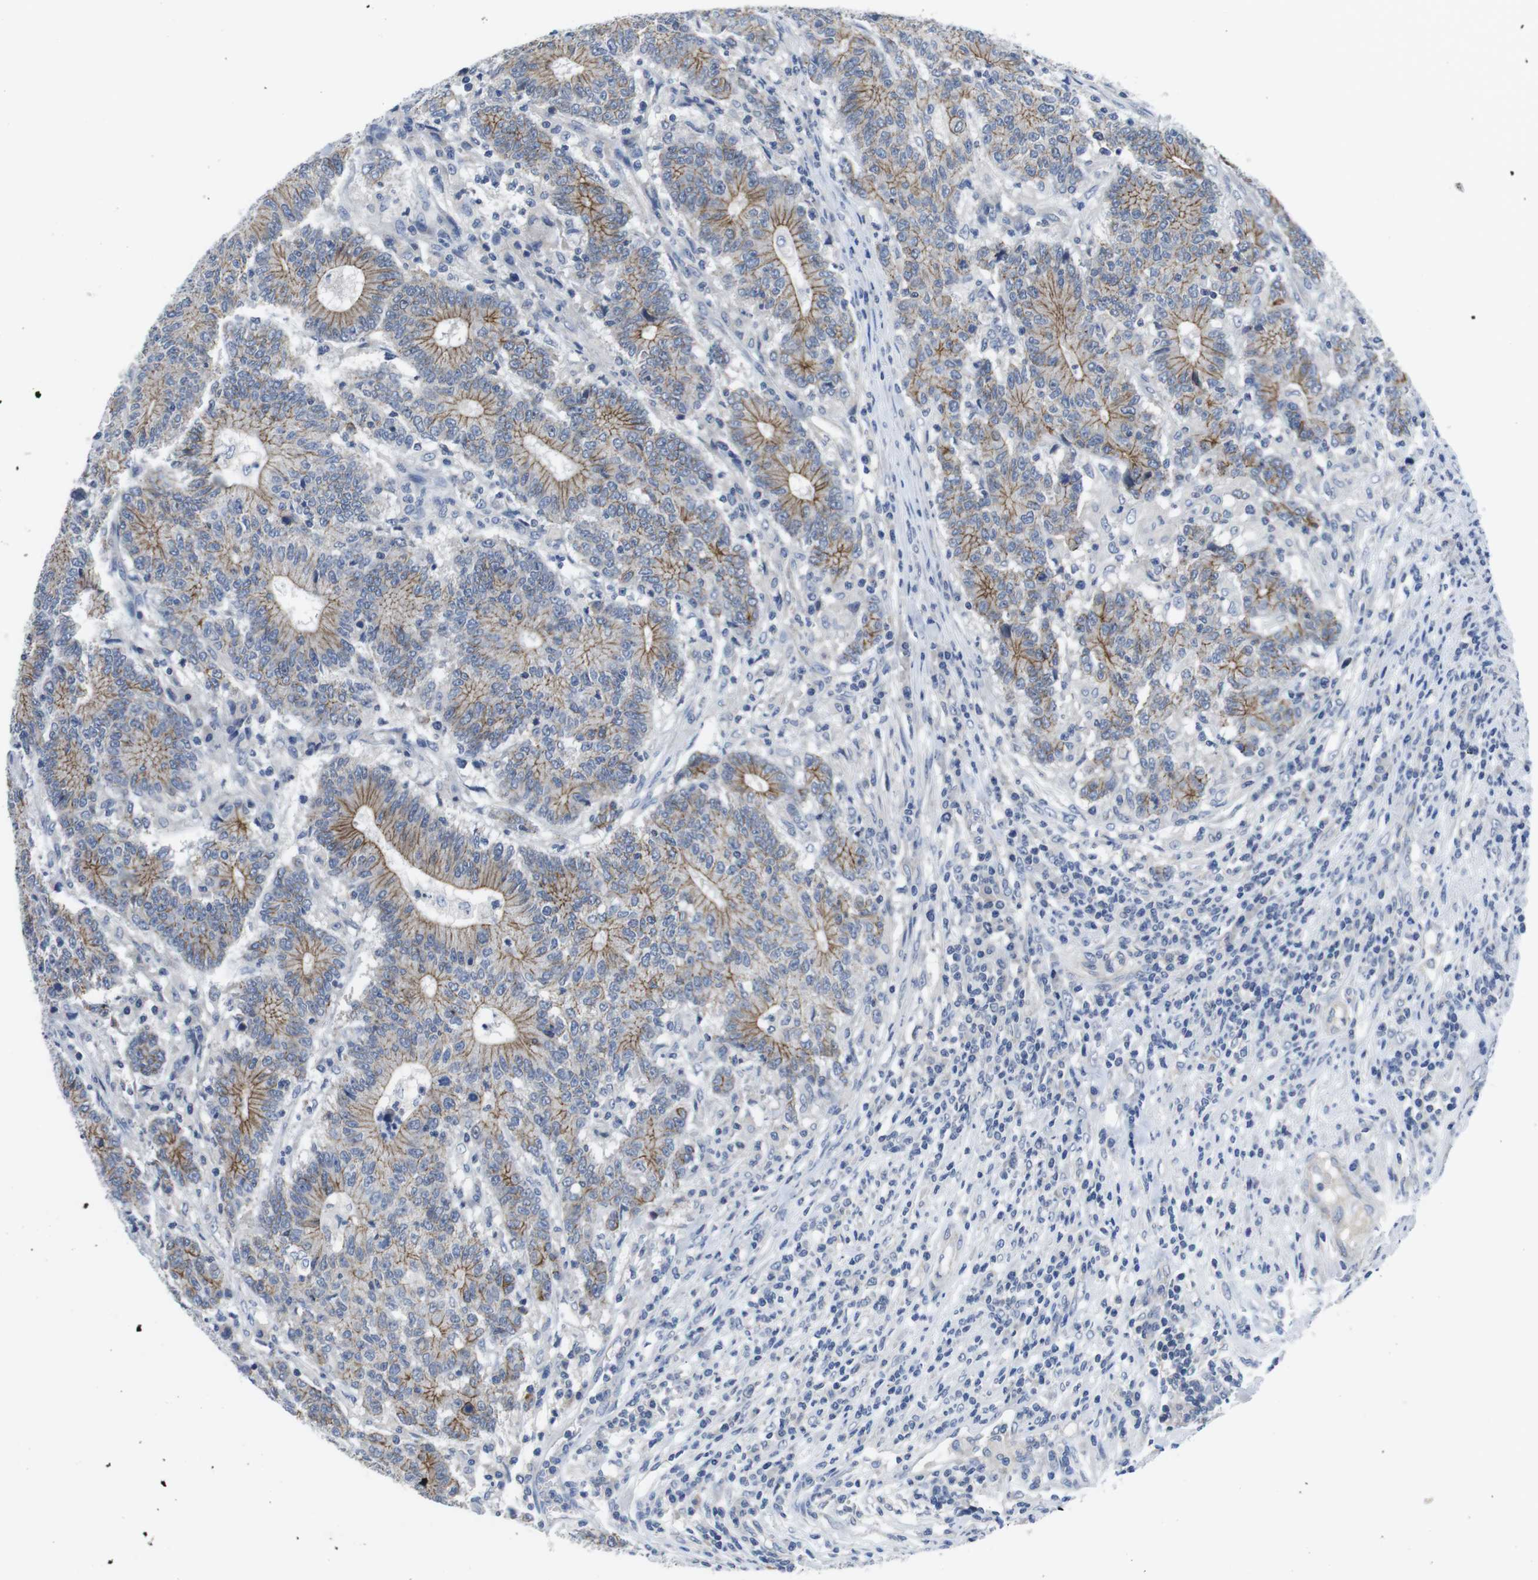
{"staining": {"intensity": "moderate", "quantity": "25%-75%", "location": "cytoplasmic/membranous"}, "tissue": "colorectal cancer", "cell_type": "Tumor cells", "image_type": "cancer", "snomed": [{"axis": "morphology", "description": "Normal tissue, NOS"}, {"axis": "morphology", "description": "Adenocarcinoma, NOS"}, {"axis": "topography", "description": "Colon"}], "caption": "This is a photomicrograph of immunohistochemistry (IHC) staining of colorectal adenocarcinoma, which shows moderate staining in the cytoplasmic/membranous of tumor cells.", "gene": "SCRIB", "patient": {"sex": "female", "age": 75}}